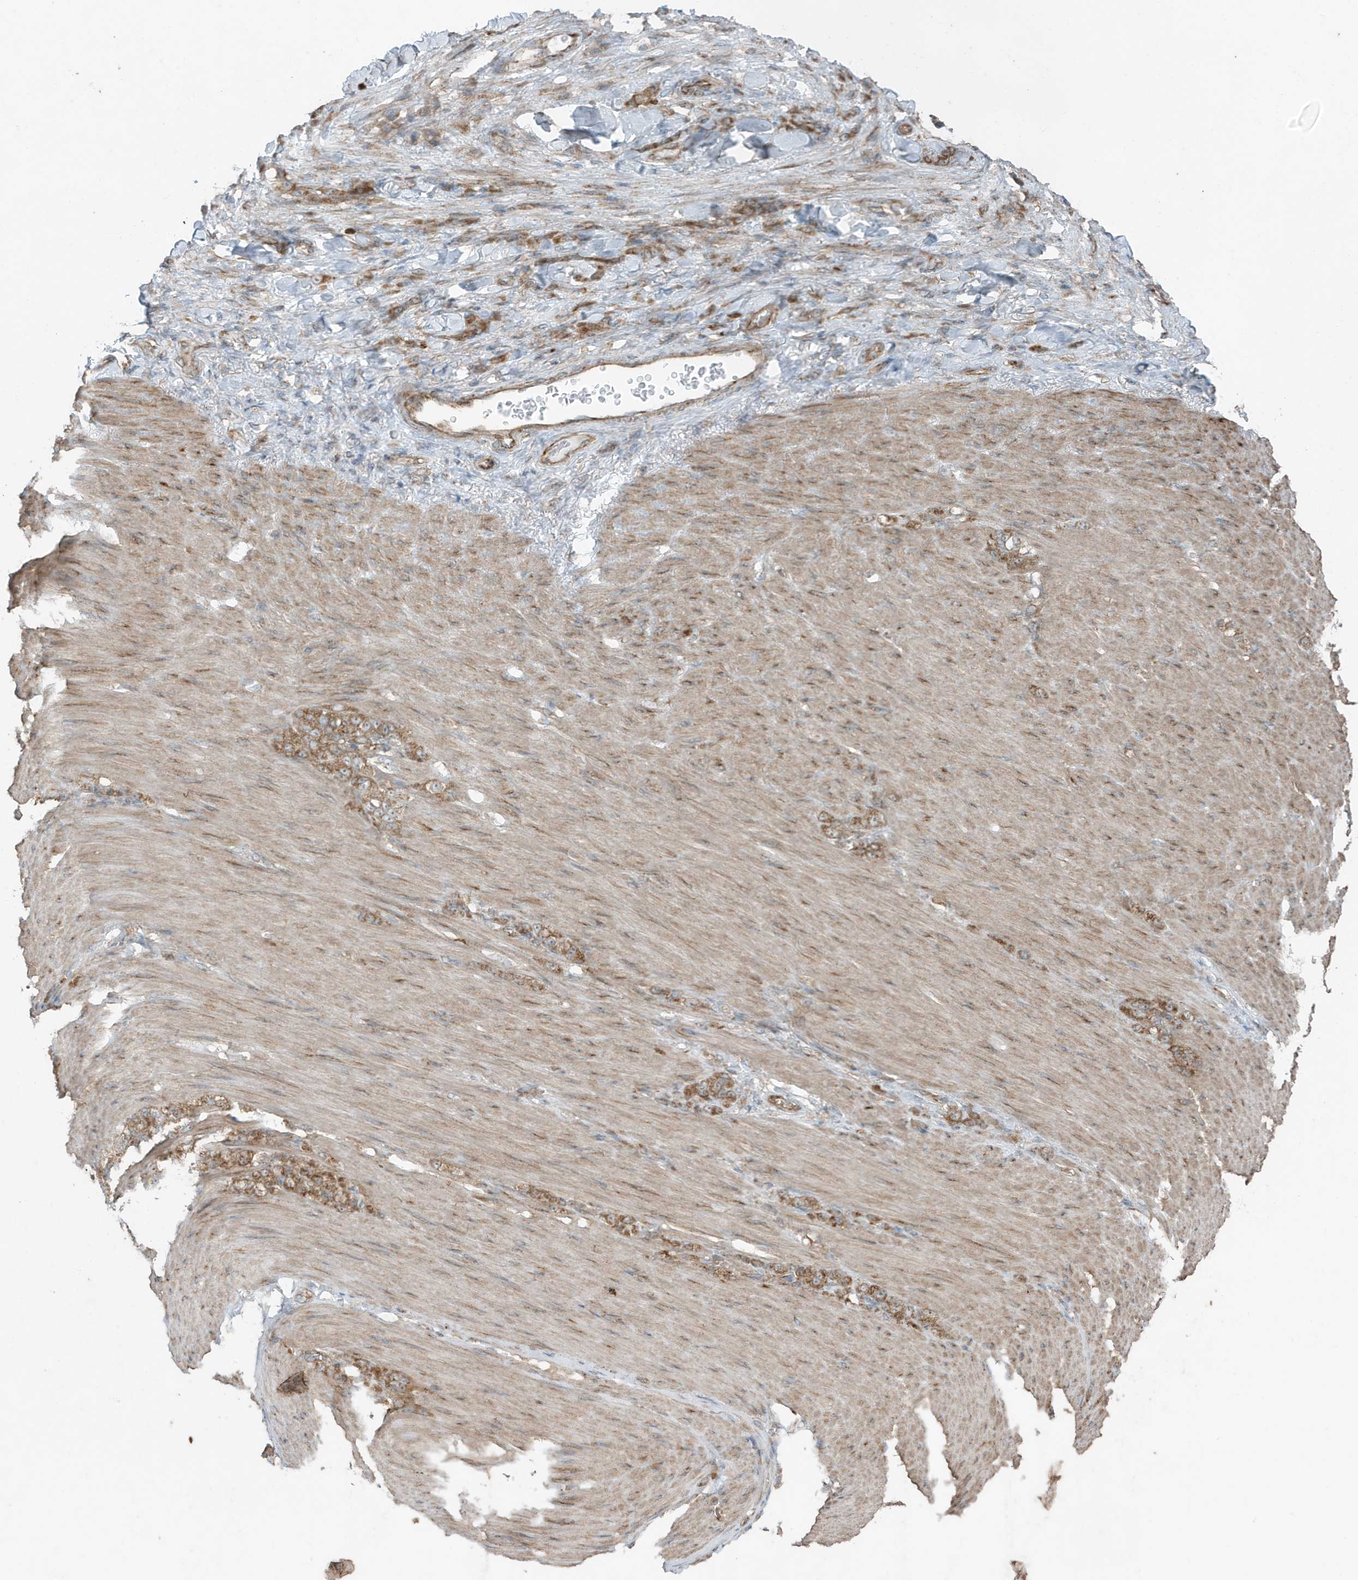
{"staining": {"intensity": "moderate", "quantity": ">75%", "location": "cytoplasmic/membranous"}, "tissue": "stomach cancer", "cell_type": "Tumor cells", "image_type": "cancer", "snomed": [{"axis": "morphology", "description": "Normal tissue, NOS"}, {"axis": "morphology", "description": "Adenocarcinoma, NOS"}, {"axis": "topography", "description": "Stomach"}], "caption": "Immunohistochemical staining of stomach cancer displays moderate cytoplasmic/membranous protein staining in about >75% of tumor cells.", "gene": "GOLGA4", "patient": {"sex": "male", "age": 82}}